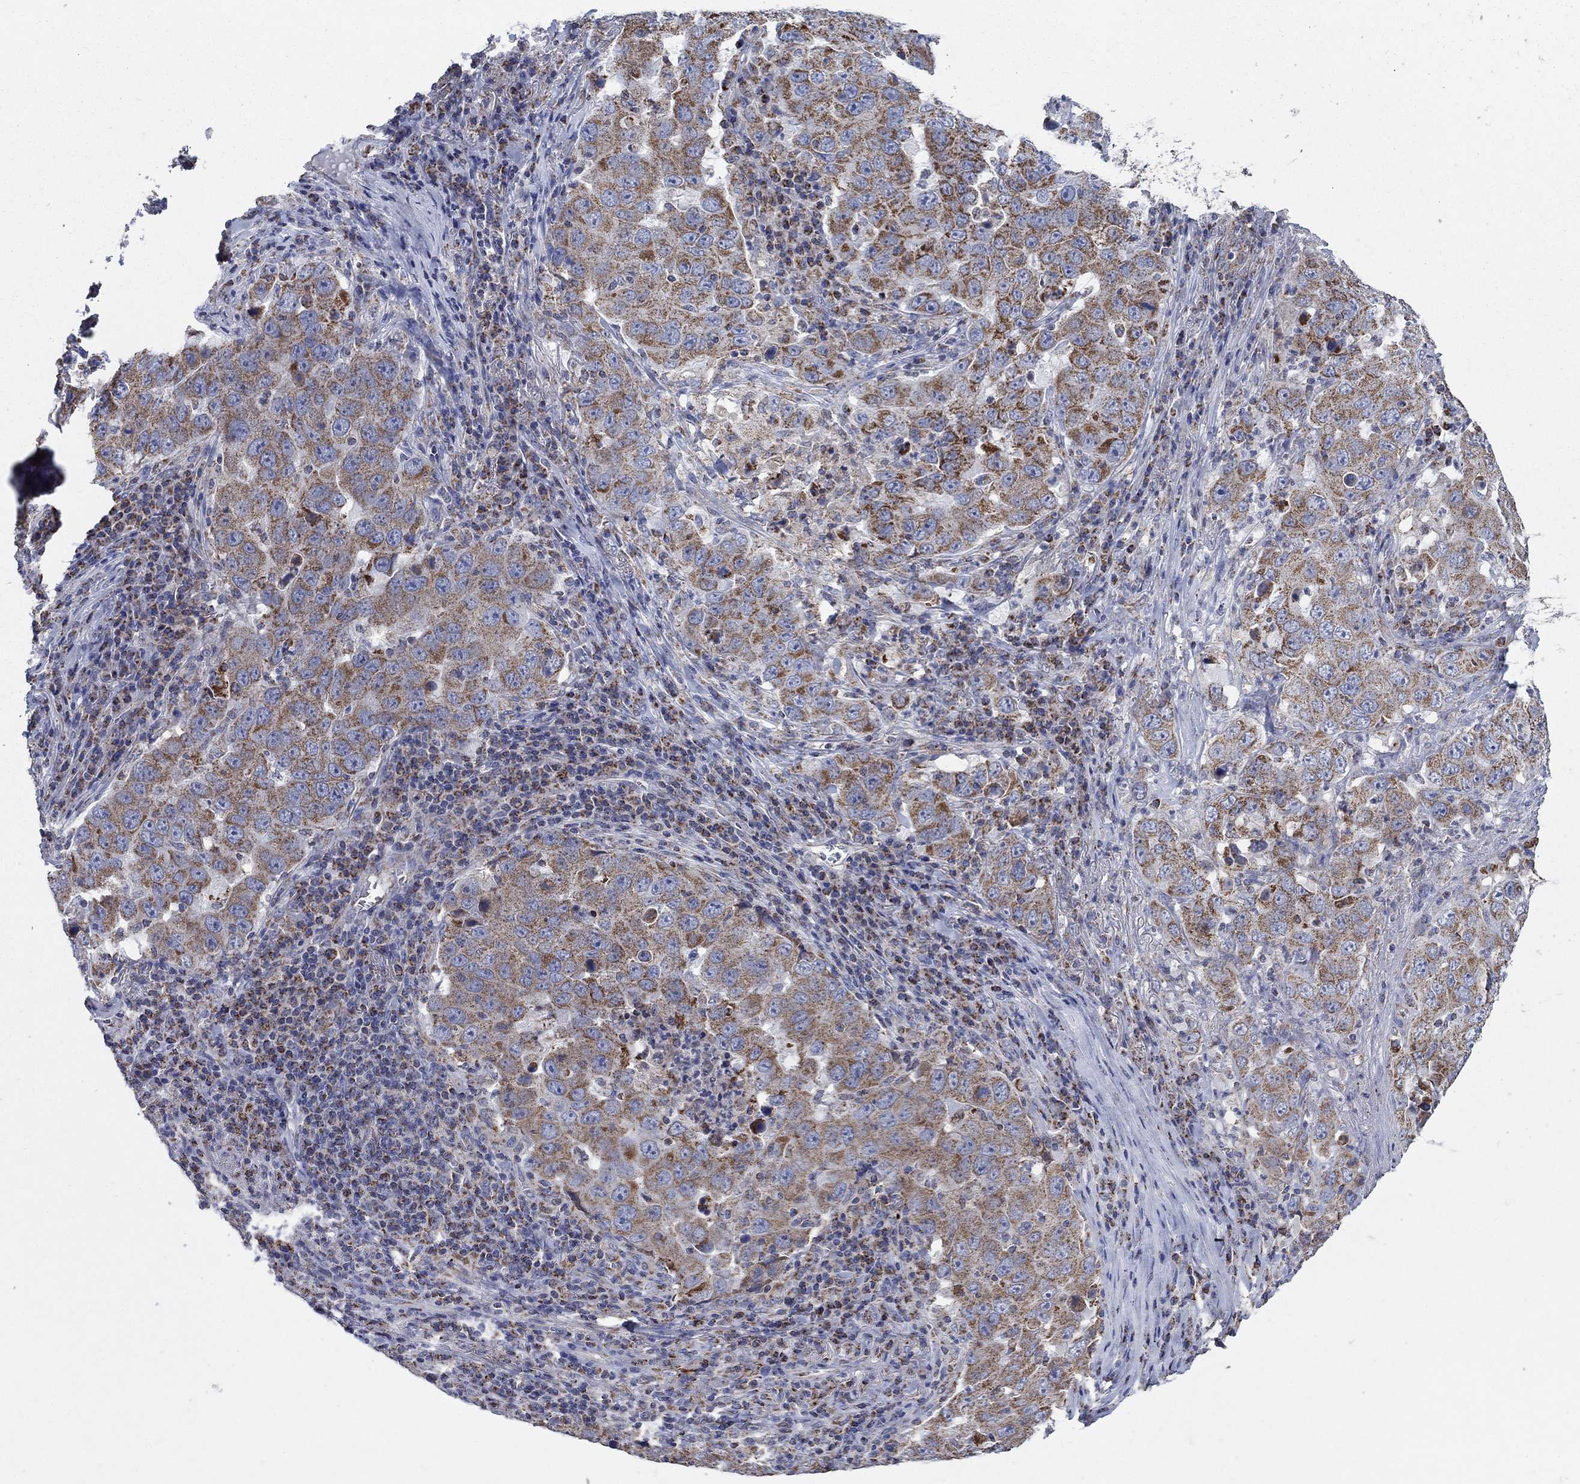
{"staining": {"intensity": "moderate", "quantity": ">75%", "location": "cytoplasmic/membranous"}, "tissue": "lung cancer", "cell_type": "Tumor cells", "image_type": "cancer", "snomed": [{"axis": "morphology", "description": "Adenocarcinoma, NOS"}, {"axis": "topography", "description": "Lung"}], "caption": "Moderate cytoplasmic/membranous positivity is appreciated in about >75% of tumor cells in lung adenocarcinoma.", "gene": "C9orf85", "patient": {"sex": "male", "age": 73}}